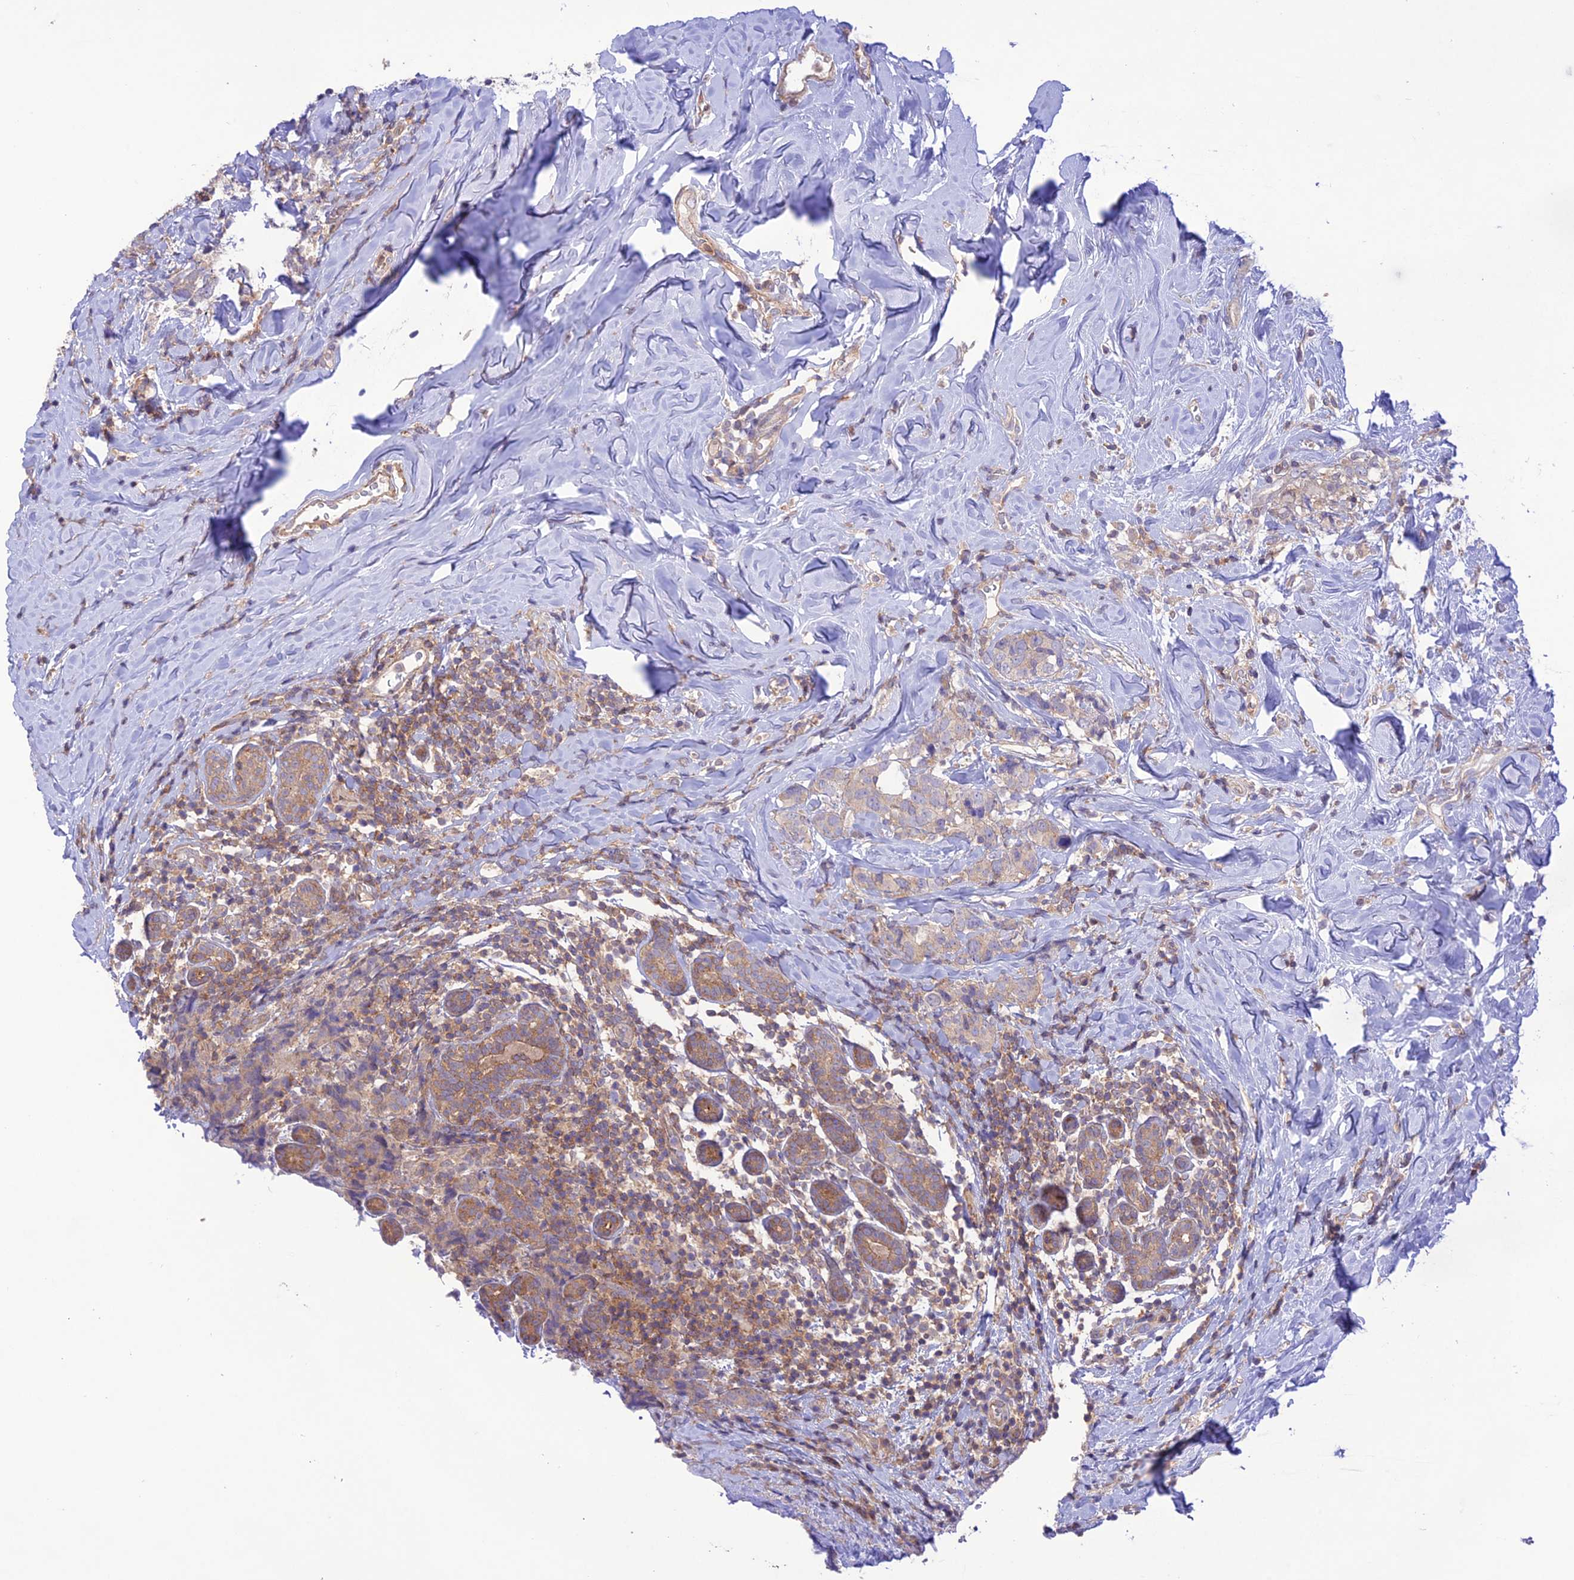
{"staining": {"intensity": "weak", "quantity": "<25%", "location": "cytoplasmic/membranous"}, "tissue": "breast cancer", "cell_type": "Tumor cells", "image_type": "cancer", "snomed": [{"axis": "morphology", "description": "Lobular carcinoma"}, {"axis": "topography", "description": "Breast"}], "caption": "This is an IHC image of human breast cancer. There is no positivity in tumor cells.", "gene": "FCHSD1", "patient": {"sex": "female", "age": 59}}